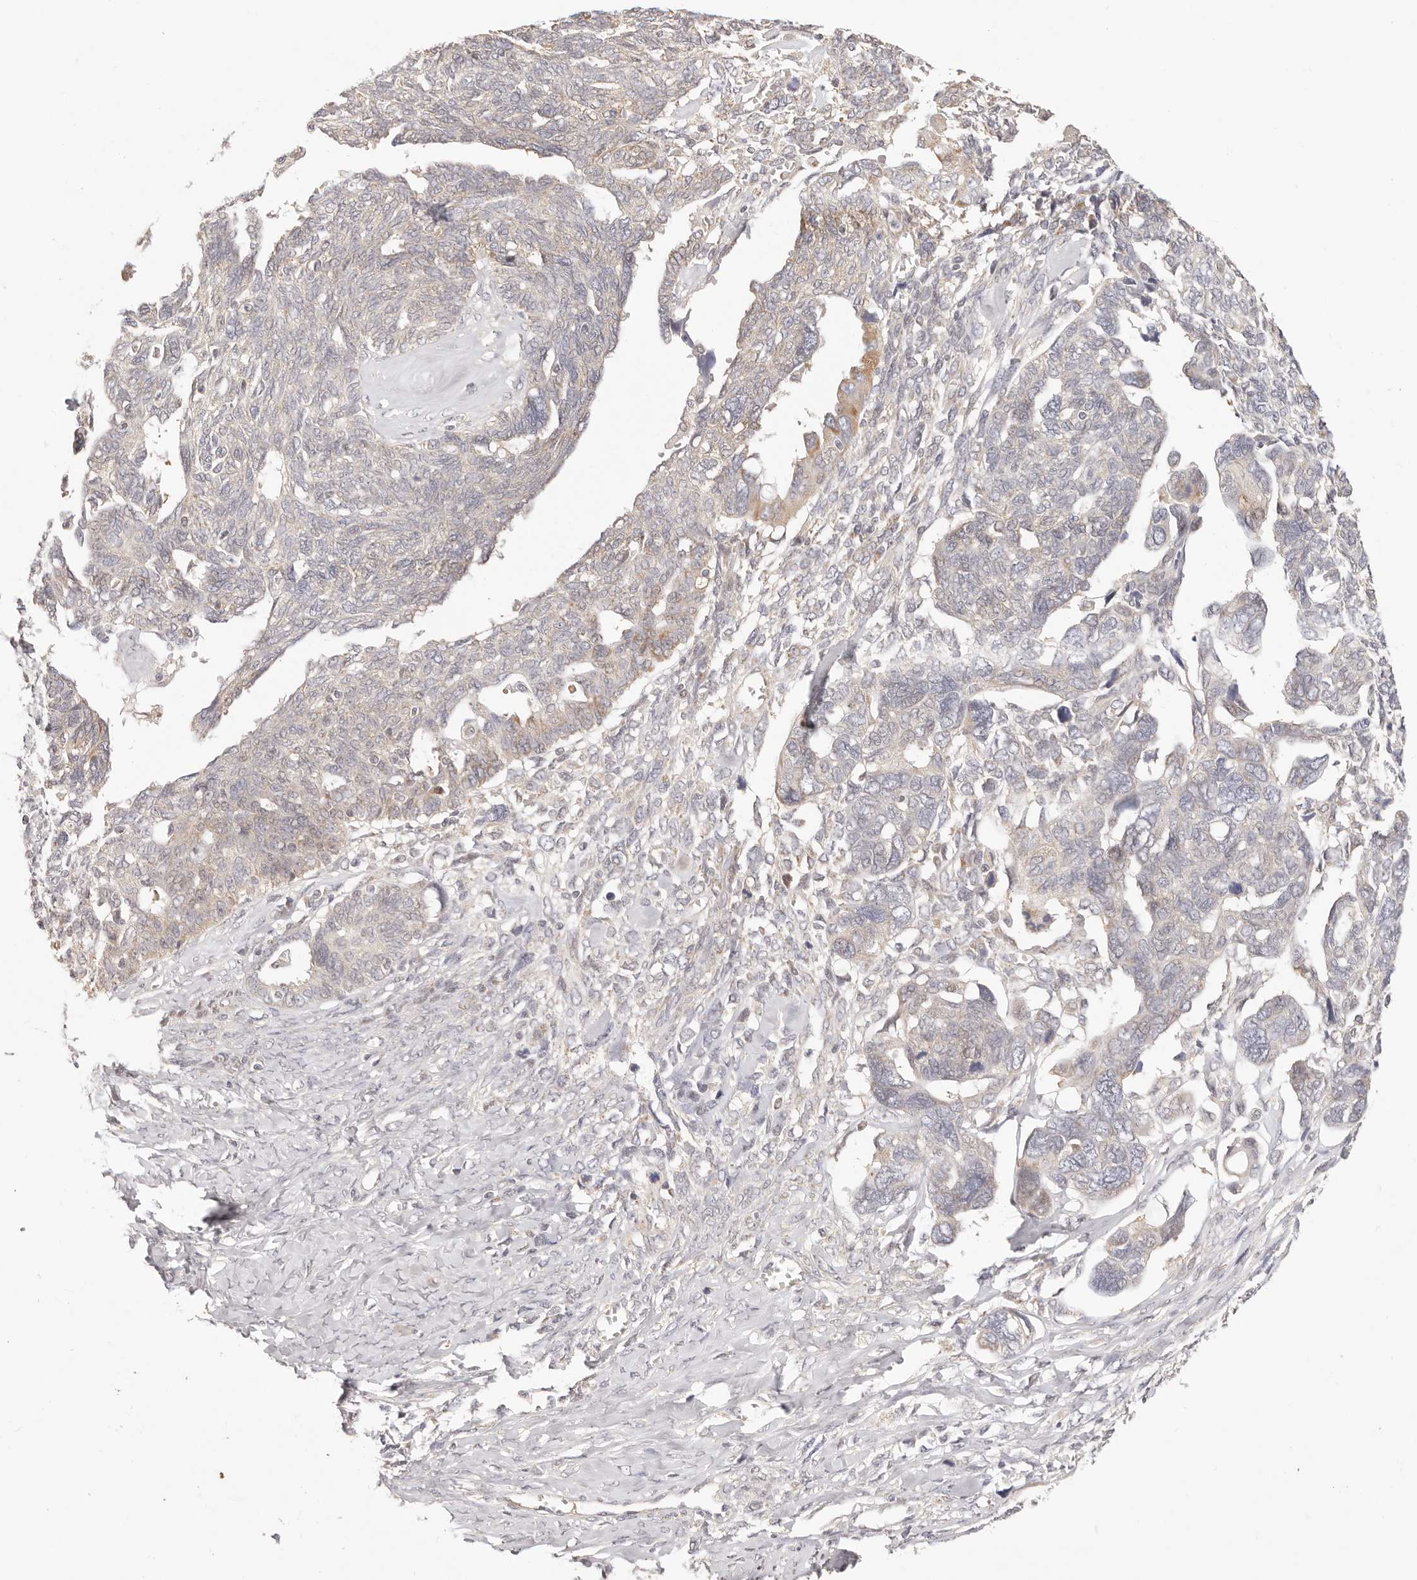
{"staining": {"intensity": "weak", "quantity": "<25%", "location": "cytoplasmic/membranous"}, "tissue": "ovarian cancer", "cell_type": "Tumor cells", "image_type": "cancer", "snomed": [{"axis": "morphology", "description": "Cystadenocarcinoma, serous, NOS"}, {"axis": "topography", "description": "Ovary"}], "caption": "Immunohistochemical staining of human ovarian serous cystadenocarcinoma reveals no significant expression in tumor cells. The staining is performed using DAB brown chromogen with nuclei counter-stained in using hematoxylin.", "gene": "KCMF1", "patient": {"sex": "female", "age": 79}}